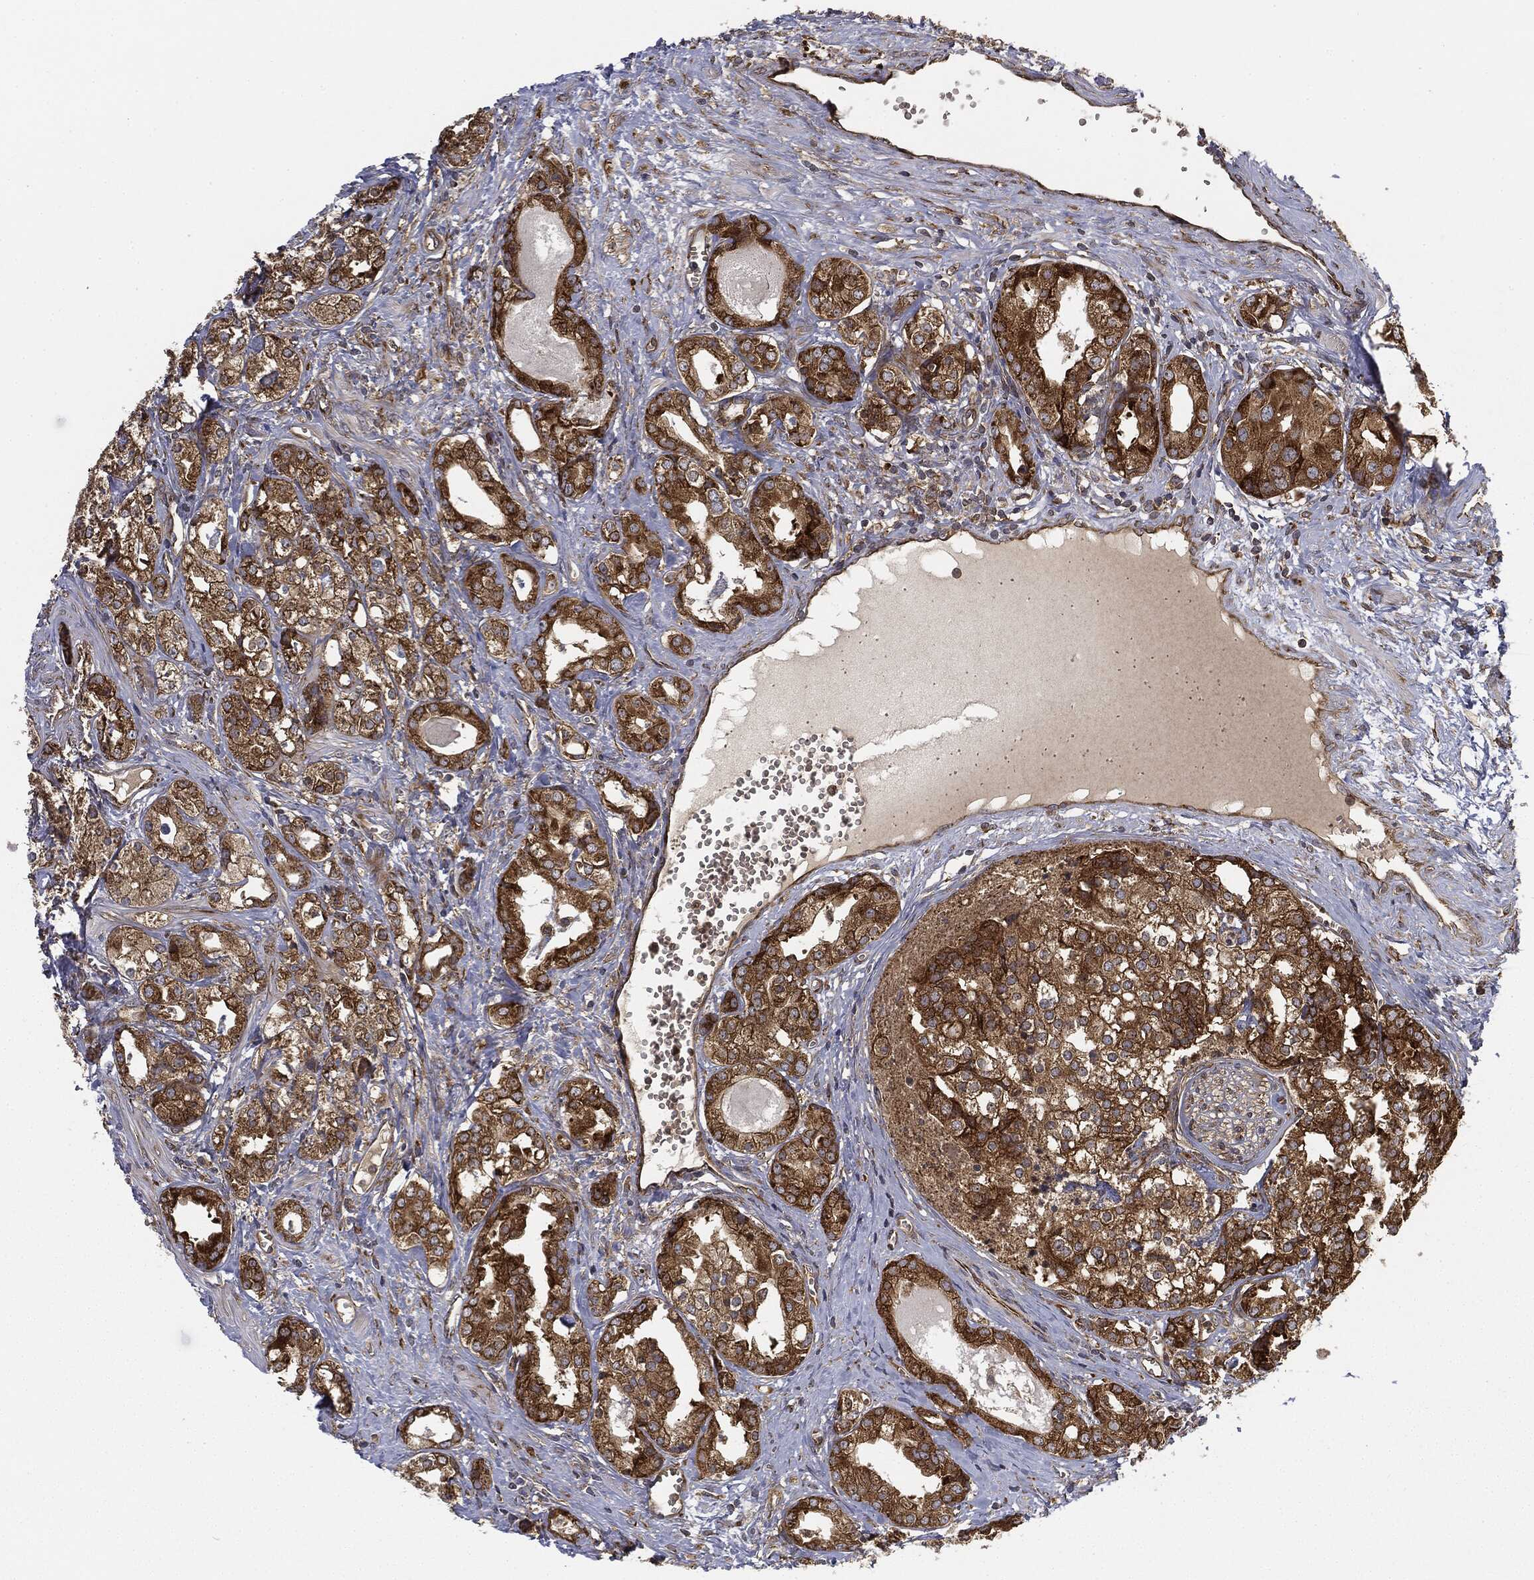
{"staining": {"intensity": "strong", "quantity": ">75%", "location": "cytoplasmic/membranous"}, "tissue": "prostate cancer", "cell_type": "Tumor cells", "image_type": "cancer", "snomed": [{"axis": "morphology", "description": "Adenocarcinoma, NOS"}, {"axis": "topography", "description": "Prostate and seminal vesicle, NOS"}, {"axis": "topography", "description": "Prostate"}], "caption": "This micrograph displays immunohistochemistry staining of human prostate cancer (adenocarcinoma), with high strong cytoplasmic/membranous staining in about >75% of tumor cells.", "gene": "EIF2AK2", "patient": {"sex": "male", "age": 62}}